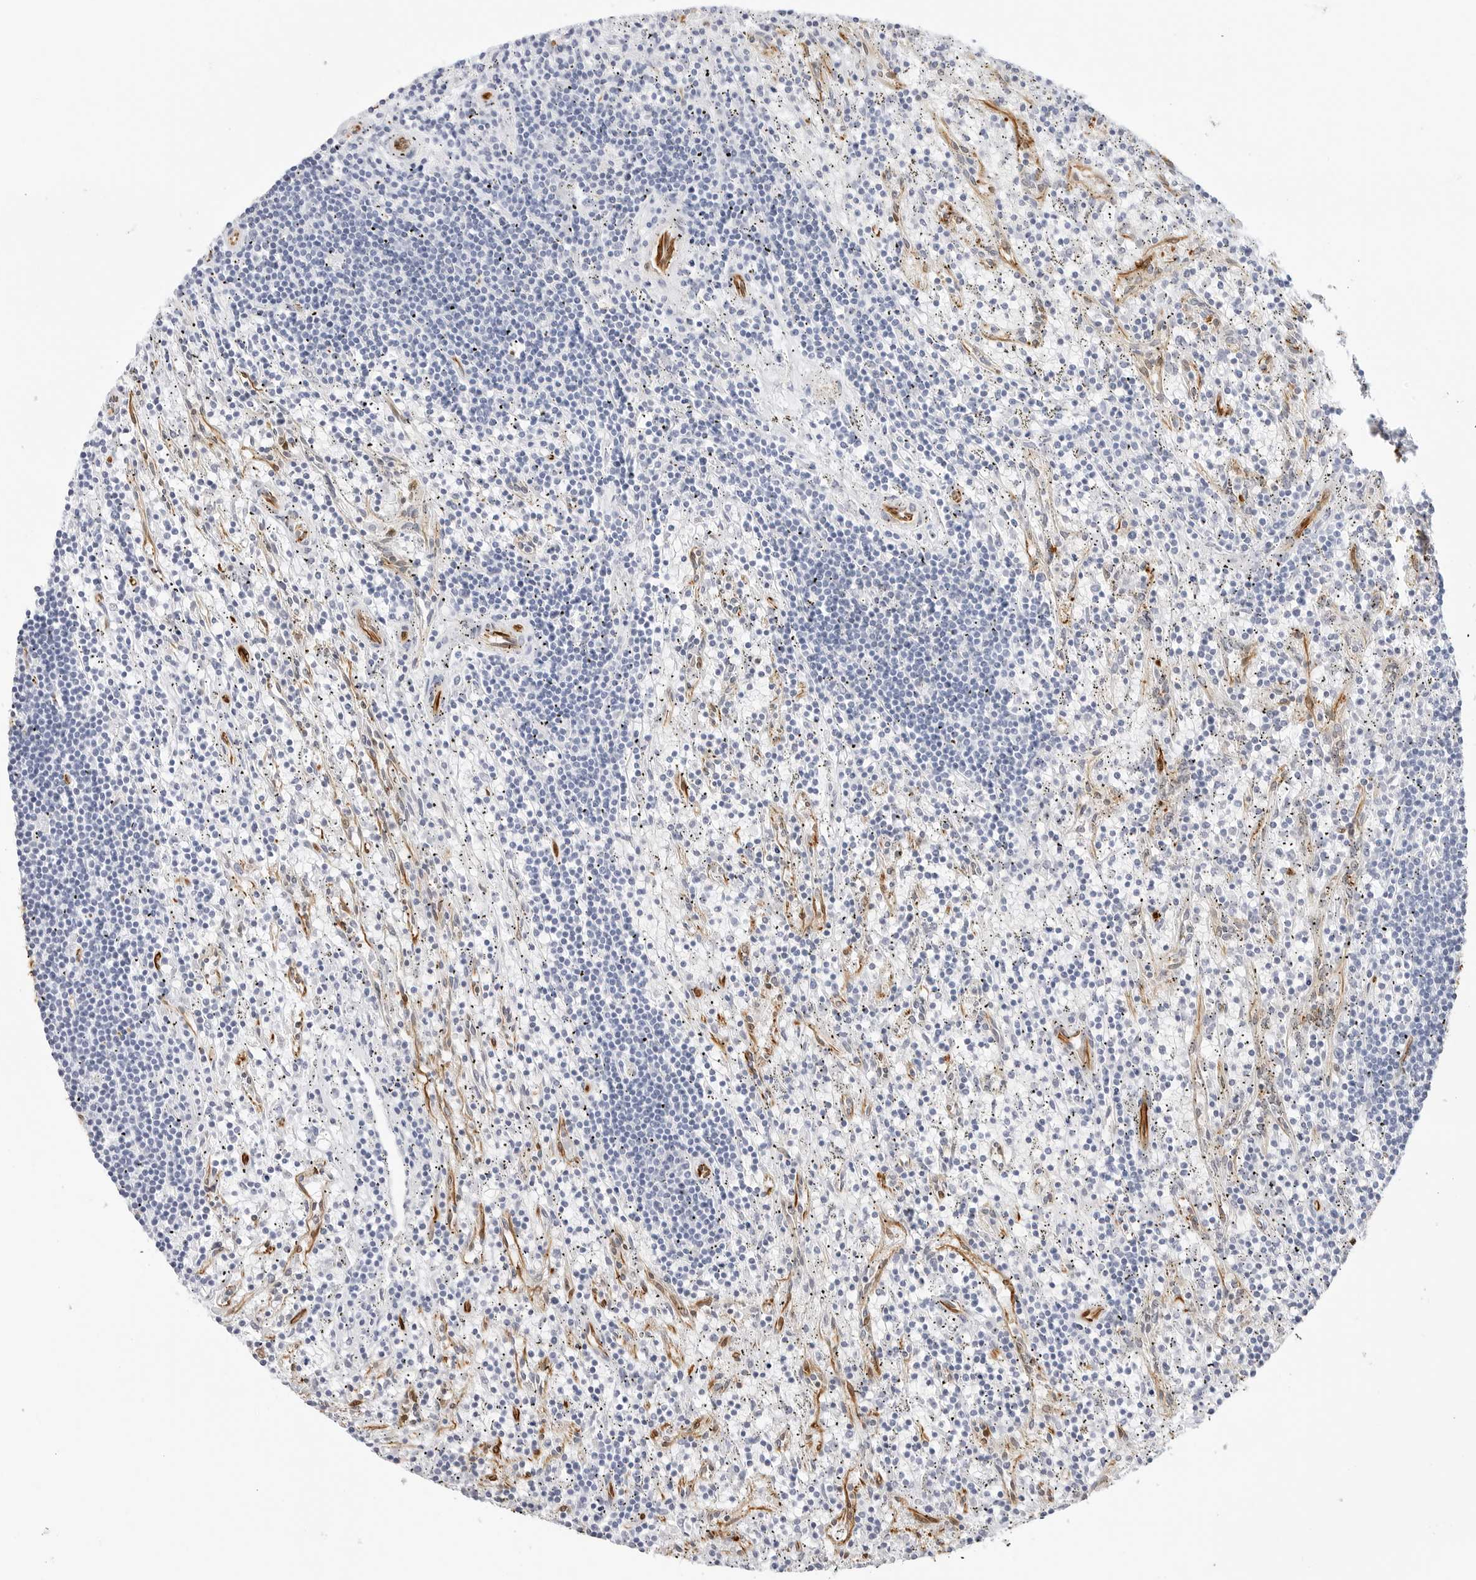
{"staining": {"intensity": "negative", "quantity": "none", "location": "none"}, "tissue": "lymphoma", "cell_type": "Tumor cells", "image_type": "cancer", "snomed": [{"axis": "morphology", "description": "Malignant lymphoma, non-Hodgkin's type, Low grade"}, {"axis": "topography", "description": "Spleen"}], "caption": "This is a micrograph of immunohistochemistry (IHC) staining of lymphoma, which shows no staining in tumor cells.", "gene": "NES", "patient": {"sex": "male", "age": 76}}